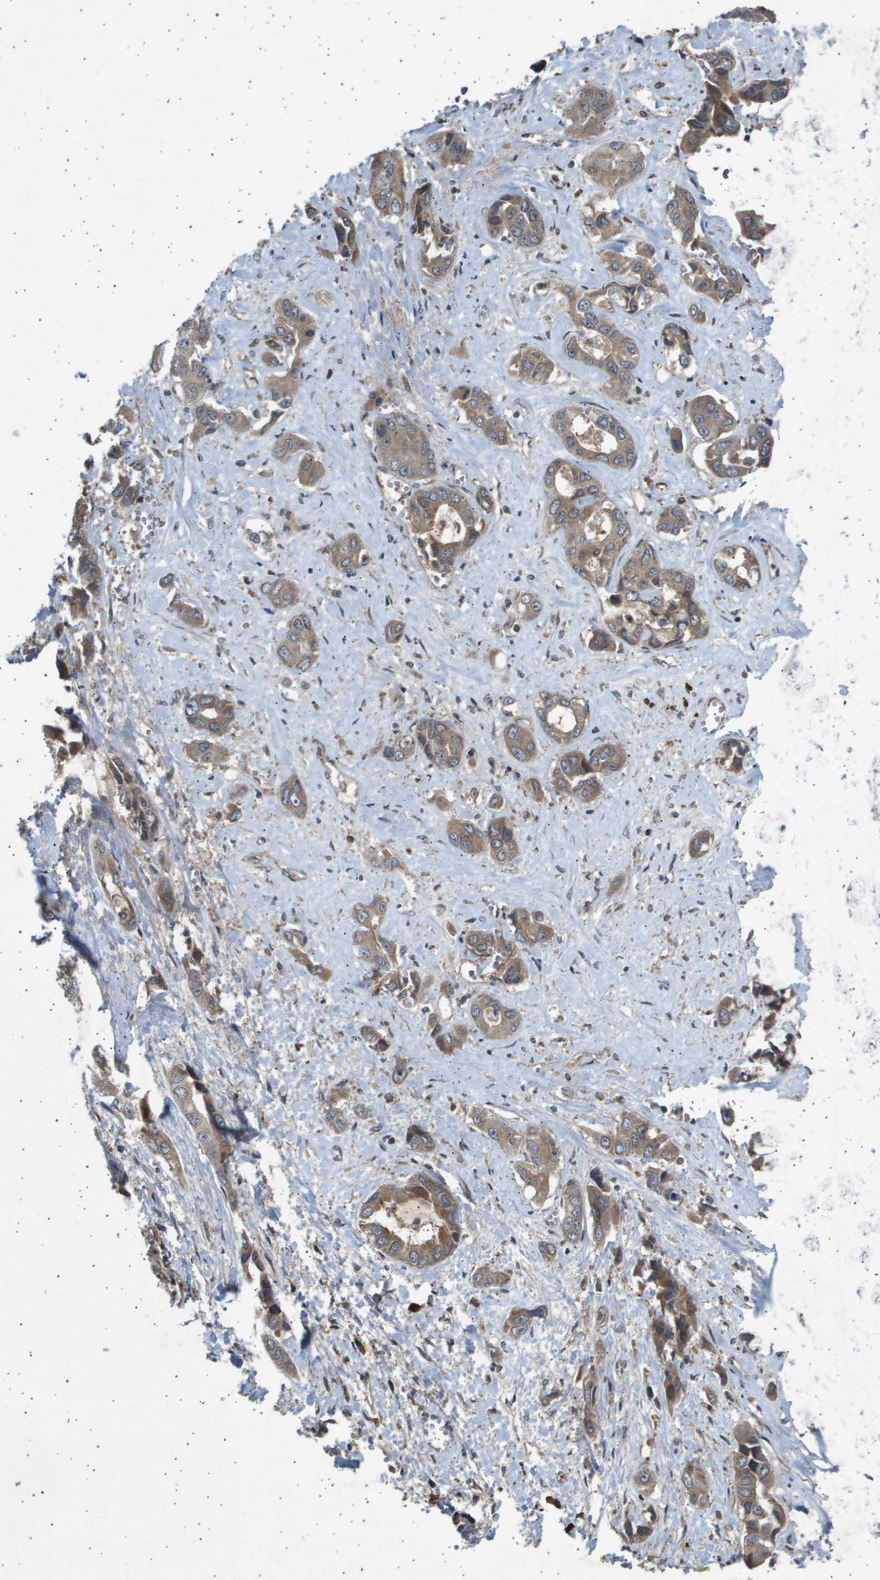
{"staining": {"intensity": "moderate", "quantity": ">75%", "location": "cytoplasmic/membranous"}, "tissue": "liver cancer", "cell_type": "Tumor cells", "image_type": "cancer", "snomed": [{"axis": "morphology", "description": "Cholangiocarcinoma"}, {"axis": "topography", "description": "Liver"}], "caption": "Tumor cells display medium levels of moderate cytoplasmic/membranous expression in approximately >75% of cells in human cholangiocarcinoma (liver).", "gene": "TNRC6A", "patient": {"sex": "female", "age": 52}}